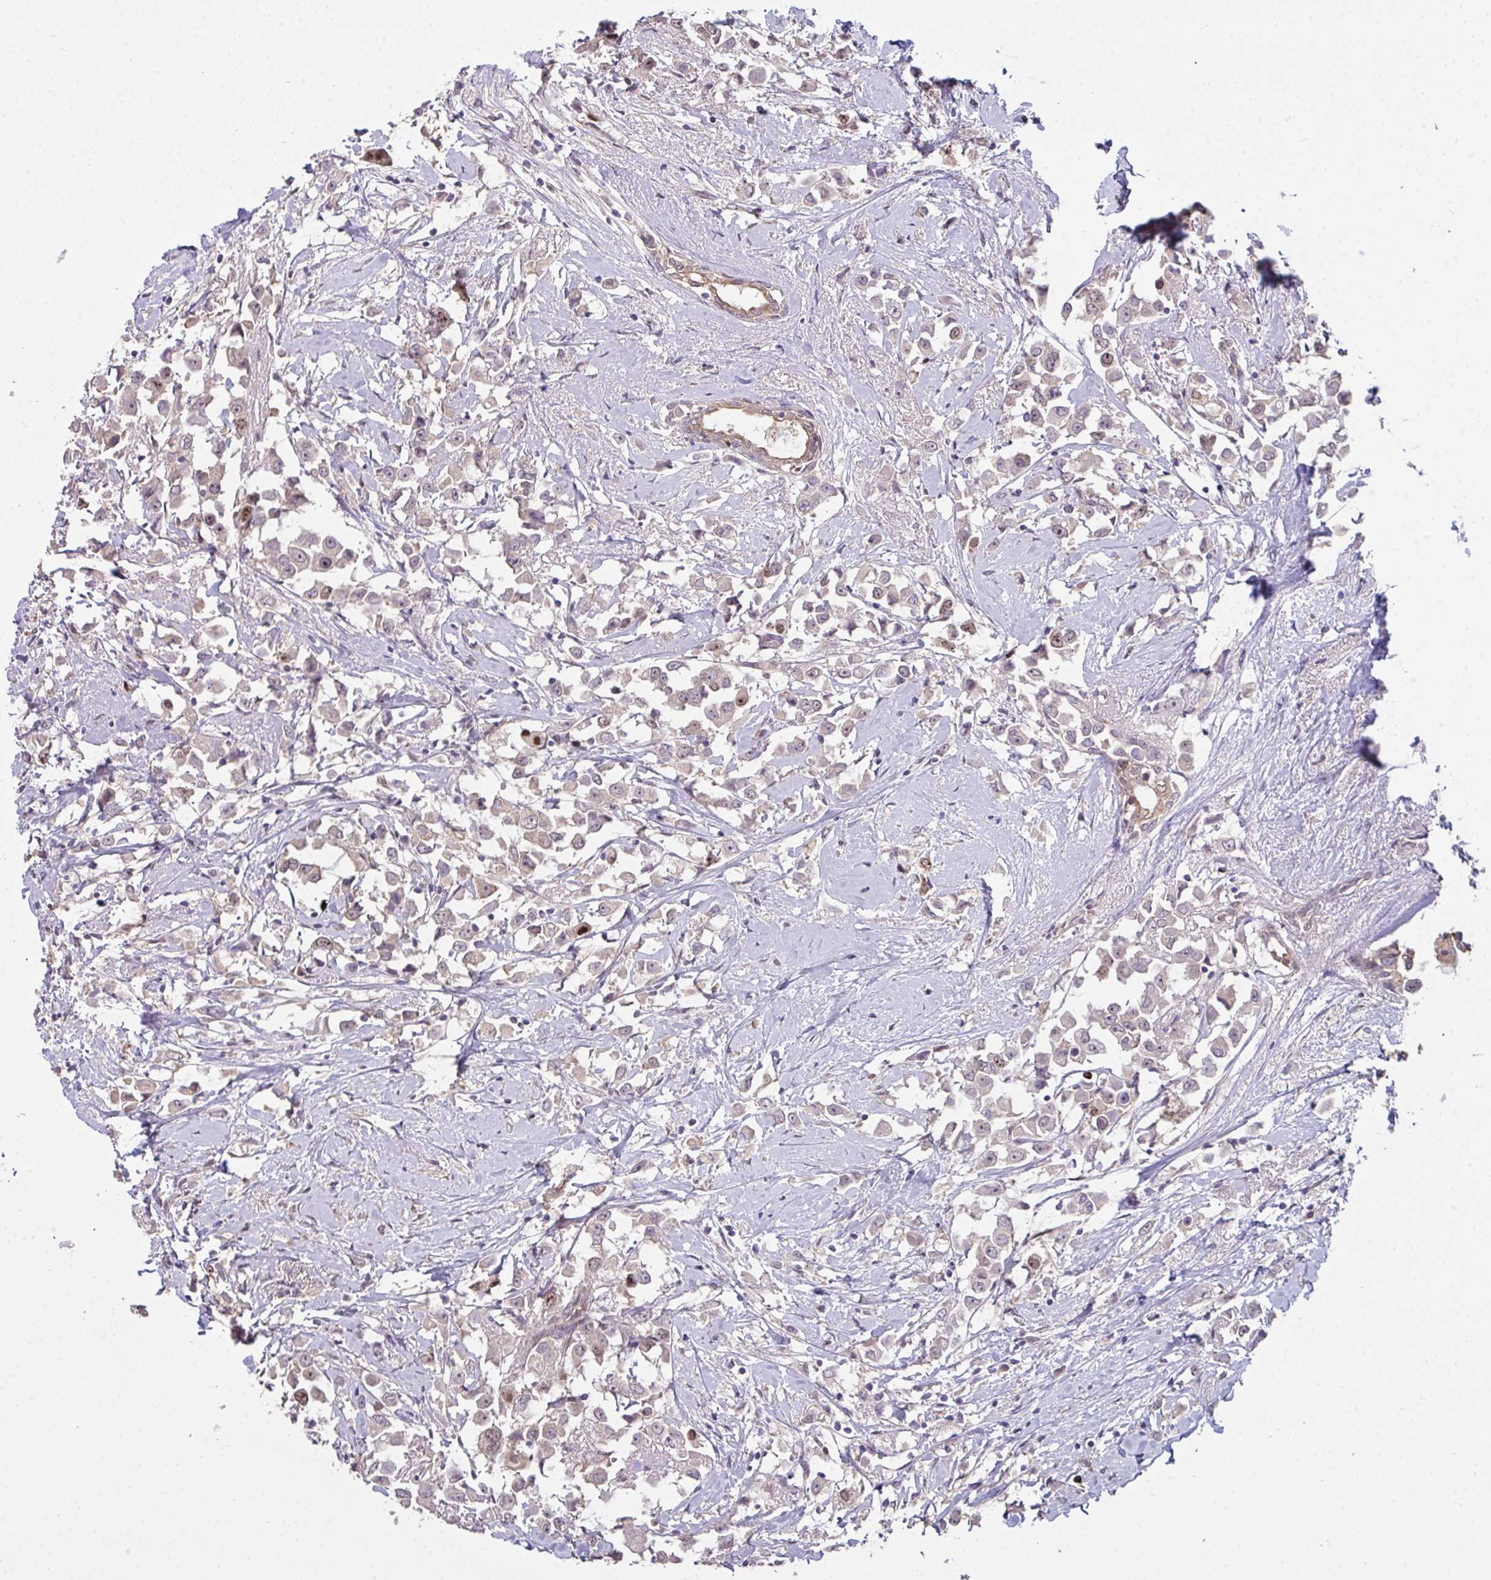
{"staining": {"intensity": "weak", "quantity": "<25%", "location": "nuclear"}, "tissue": "breast cancer", "cell_type": "Tumor cells", "image_type": "cancer", "snomed": [{"axis": "morphology", "description": "Duct carcinoma"}, {"axis": "topography", "description": "Breast"}], "caption": "Breast intraductal carcinoma stained for a protein using IHC displays no expression tumor cells.", "gene": "SETD7", "patient": {"sex": "female", "age": 61}}